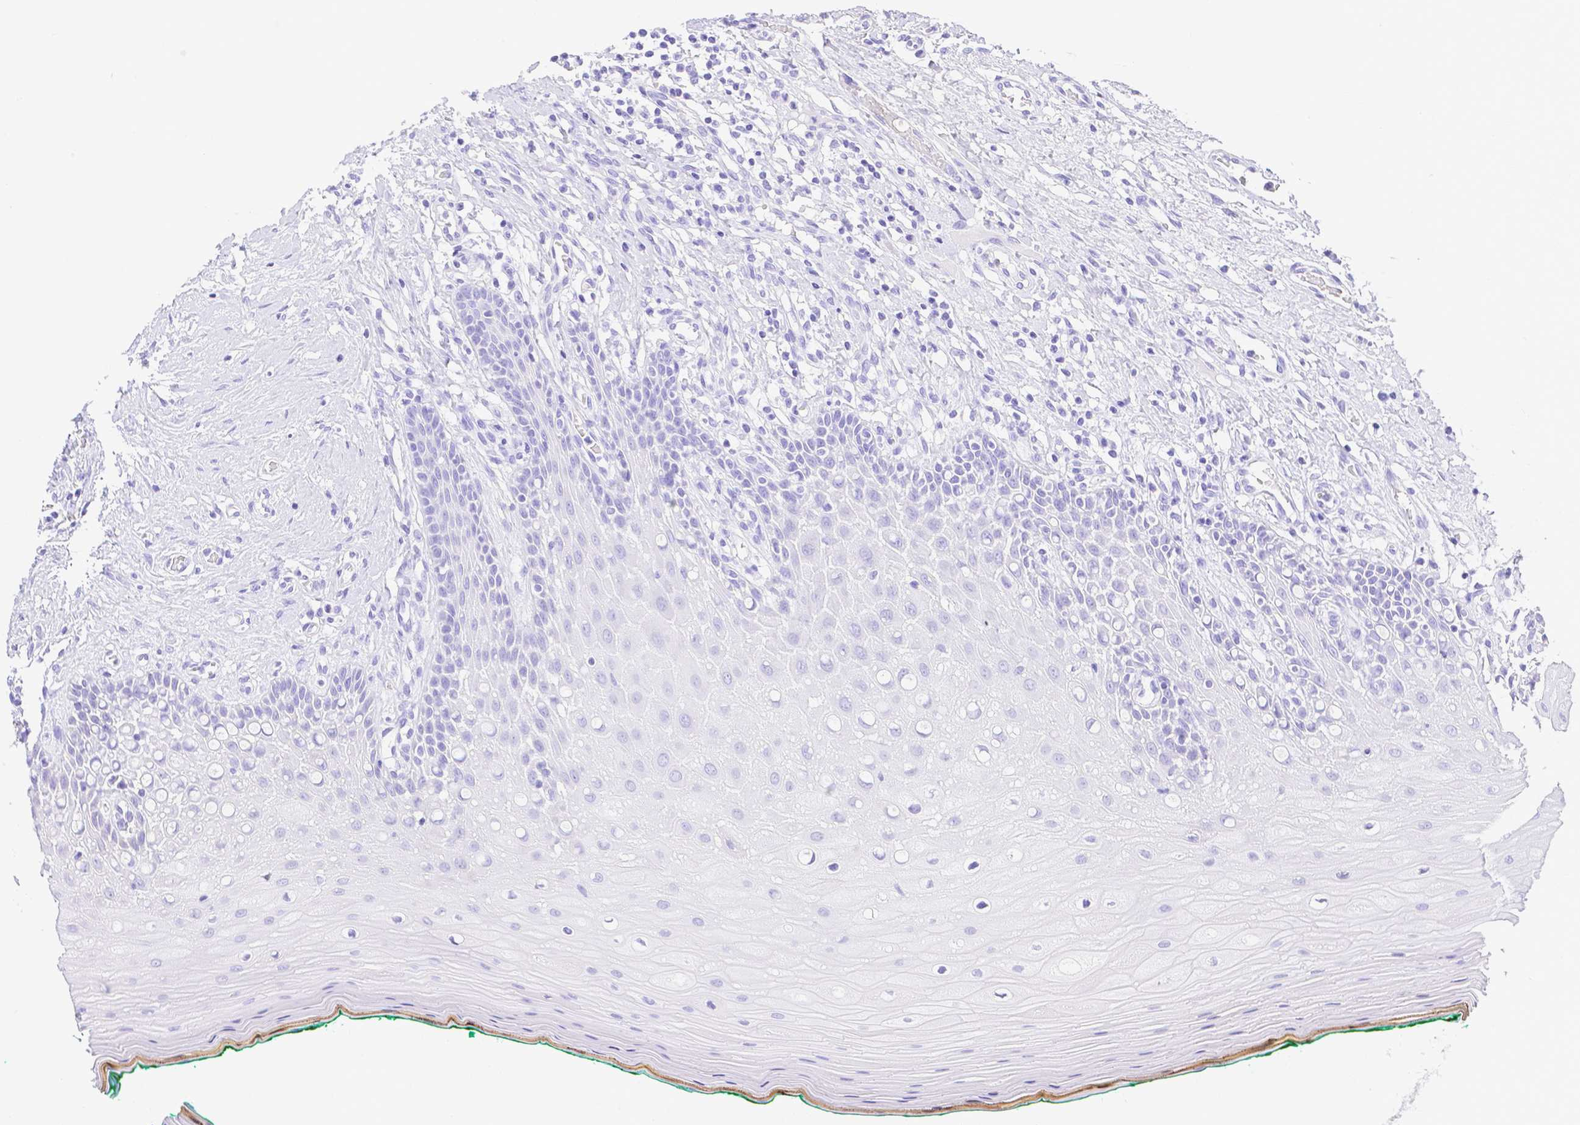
{"staining": {"intensity": "negative", "quantity": "none", "location": "none"}, "tissue": "oral mucosa", "cell_type": "Squamous epithelial cells", "image_type": "normal", "snomed": [{"axis": "morphology", "description": "Normal tissue, NOS"}, {"axis": "topography", "description": "Oral tissue"}], "caption": "This is an immunohistochemistry photomicrograph of unremarkable human oral mucosa. There is no positivity in squamous epithelial cells.", "gene": "SMR3A", "patient": {"sex": "female", "age": 83}}